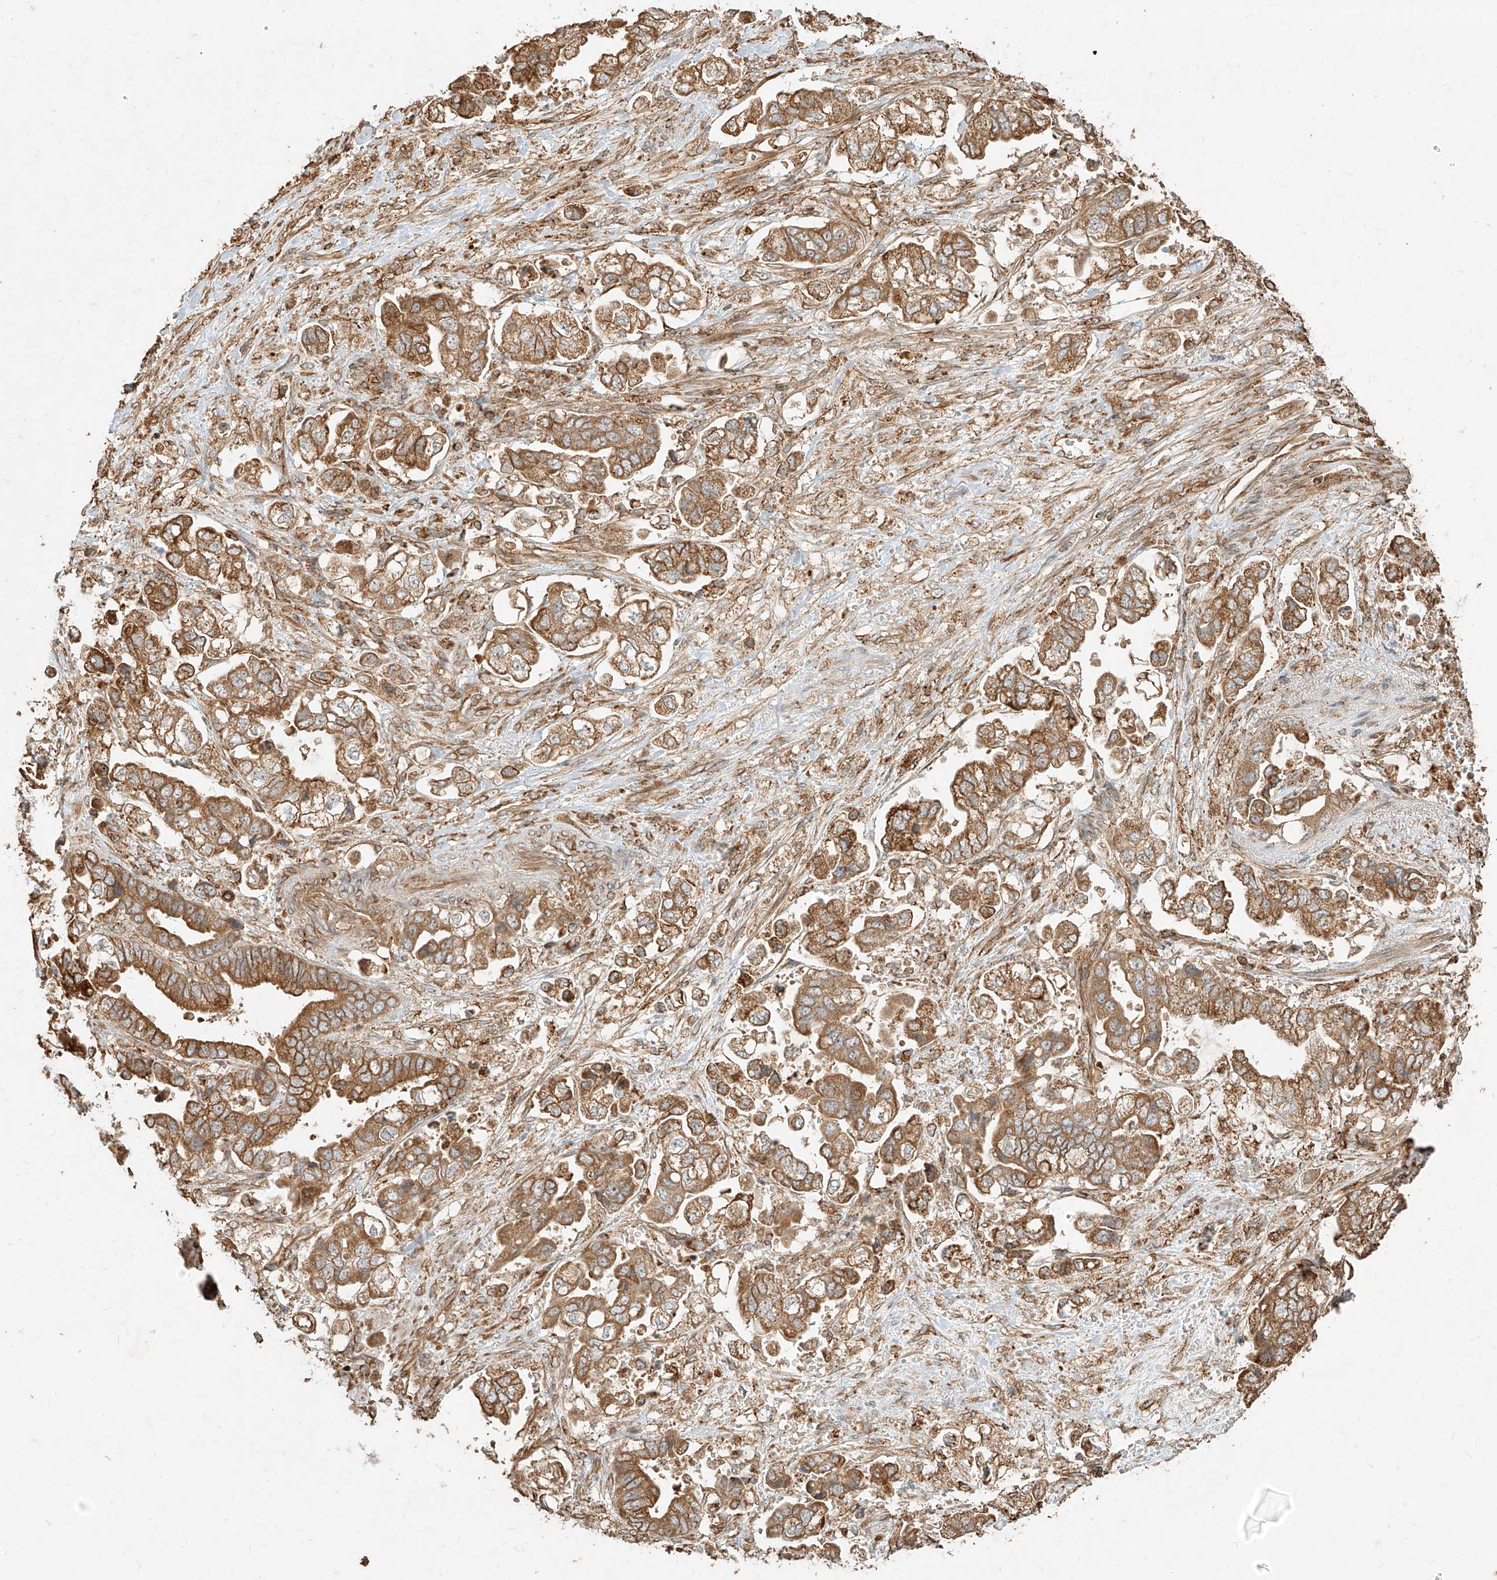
{"staining": {"intensity": "moderate", "quantity": ">75%", "location": "cytoplasmic/membranous"}, "tissue": "stomach cancer", "cell_type": "Tumor cells", "image_type": "cancer", "snomed": [{"axis": "morphology", "description": "Normal tissue, NOS"}, {"axis": "morphology", "description": "Adenocarcinoma, NOS"}, {"axis": "topography", "description": "Stomach"}], "caption": "The histopathology image displays a brown stain indicating the presence of a protein in the cytoplasmic/membranous of tumor cells in stomach cancer (adenocarcinoma).", "gene": "EFNB1", "patient": {"sex": "male", "age": 62}}